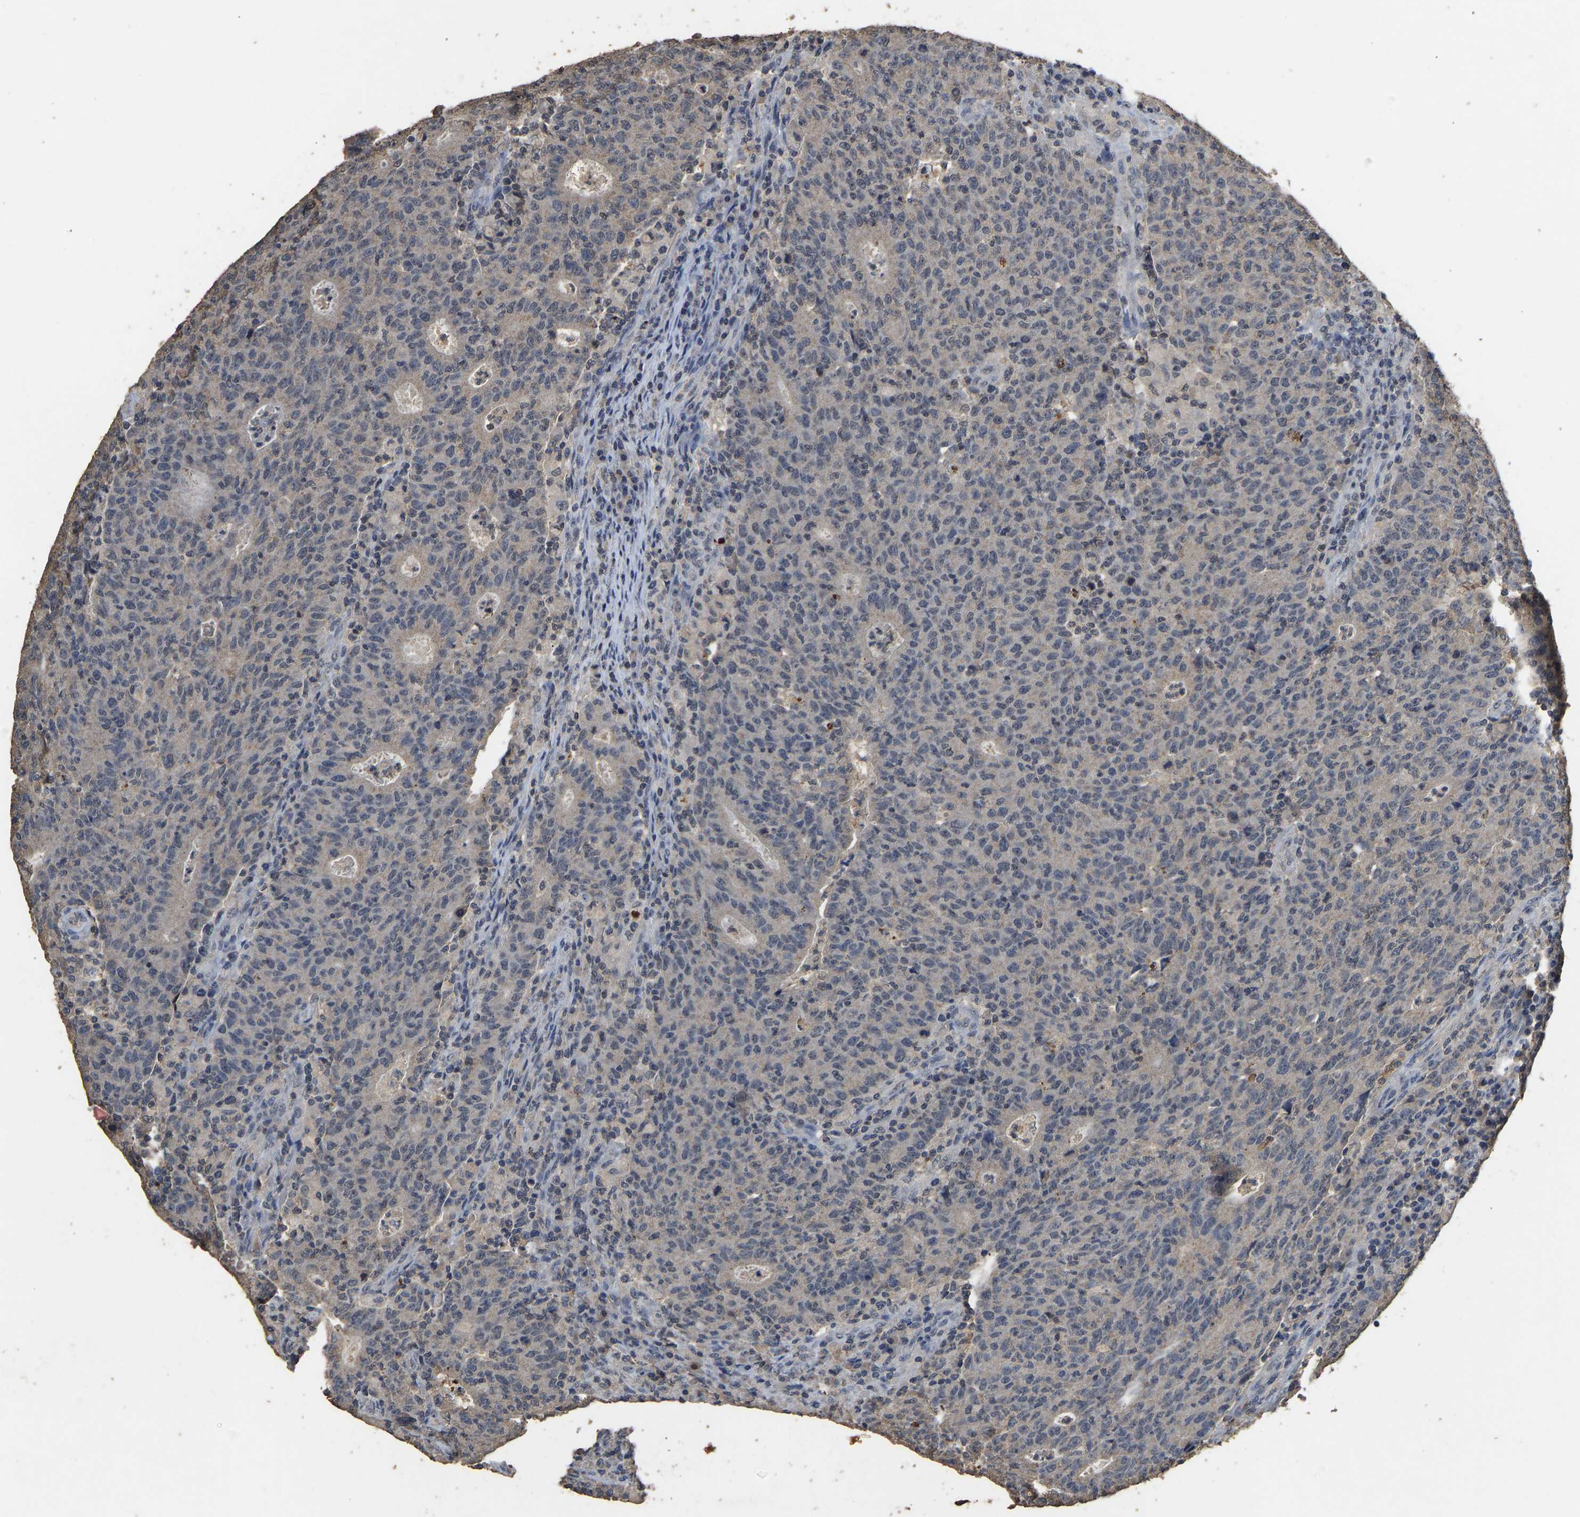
{"staining": {"intensity": "weak", "quantity": "25%-75%", "location": "cytoplasmic/membranous"}, "tissue": "colorectal cancer", "cell_type": "Tumor cells", "image_type": "cancer", "snomed": [{"axis": "morphology", "description": "Adenocarcinoma, NOS"}, {"axis": "topography", "description": "Colon"}], "caption": "Colorectal cancer (adenocarcinoma) stained with a brown dye shows weak cytoplasmic/membranous positive expression in approximately 25%-75% of tumor cells.", "gene": "CIDEC", "patient": {"sex": "female", "age": 75}}